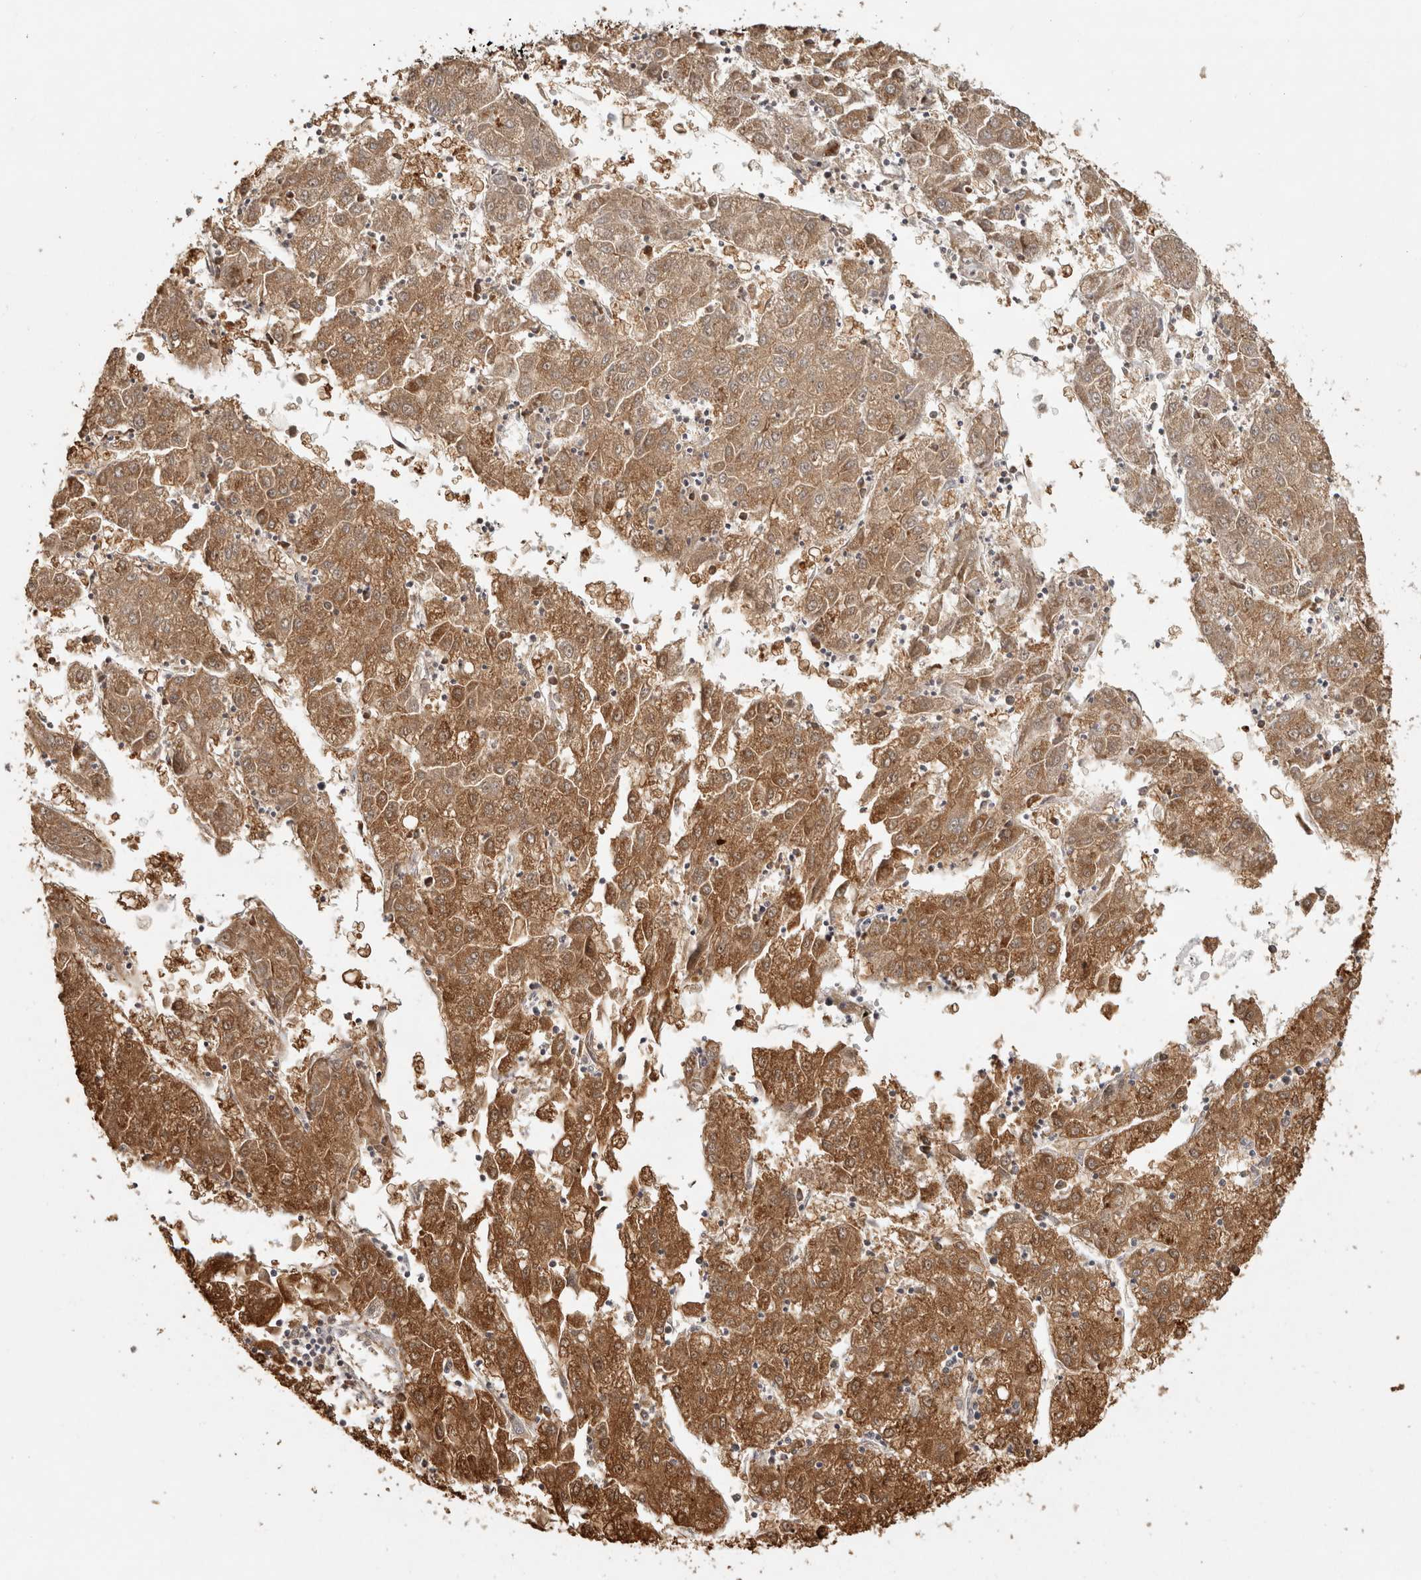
{"staining": {"intensity": "moderate", "quantity": ">75%", "location": "cytoplasmic/membranous"}, "tissue": "liver cancer", "cell_type": "Tumor cells", "image_type": "cancer", "snomed": [{"axis": "morphology", "description": "Carcinoma, Hepatocellular, NOS"}, {"axis": "topography", "description": "Liver"}], "caption": "This is a photomicrograph of immunohistochemistry (IHC) staining of liver cancer, which shows moderate expression in the cytoplasmic/membranous of tumor cells.", "gene": "CAMSAP2", "patient": {"sex": "male", "age": 72}}